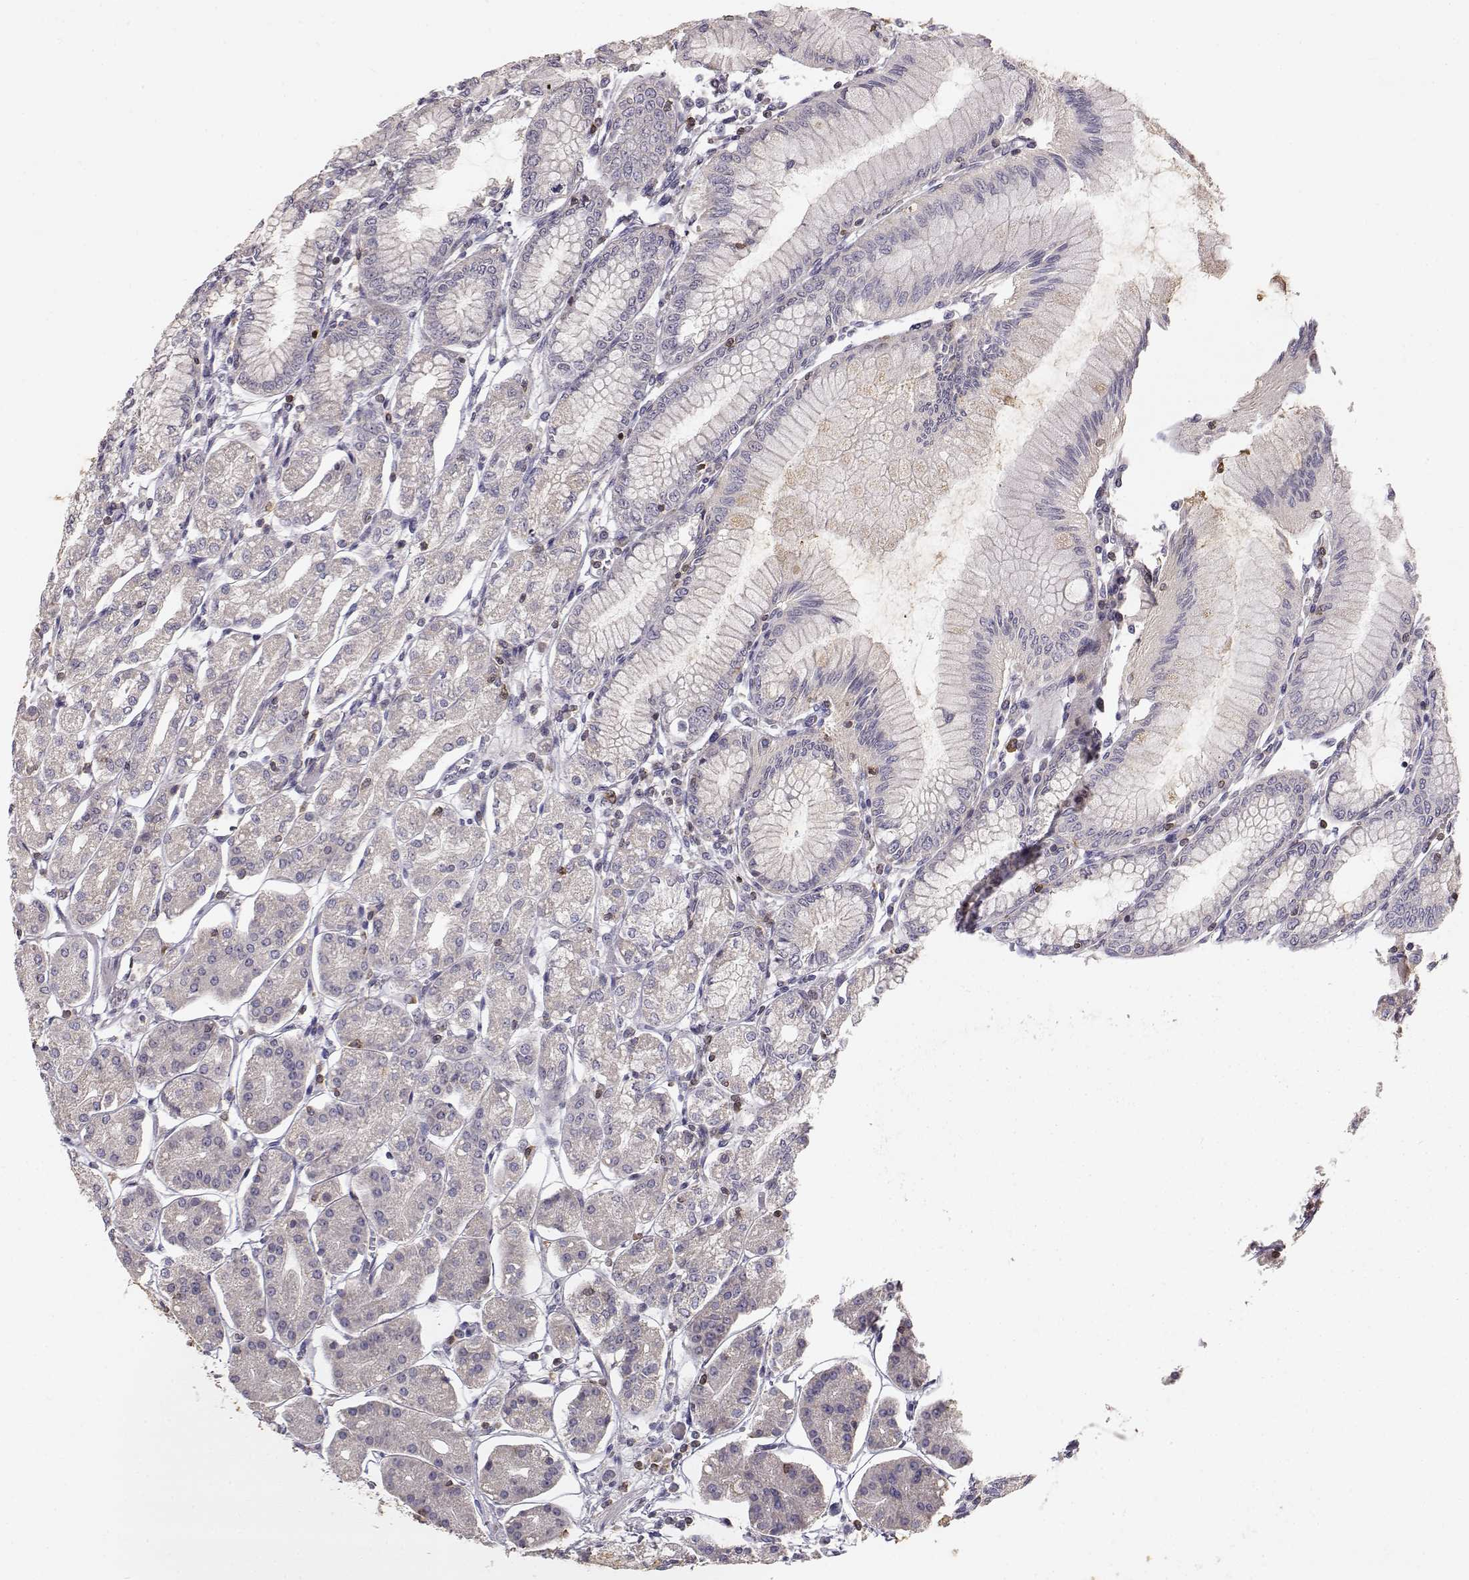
{"staining": {"intensity": "weak", "quantity": "25%-75%", "location": "cytoplasmic/membranous"}, "tissue": "stomach", "cell_type": "Glandular cells", "image_type": "normal", "snomed": [{"axis": "morphology", "description": "Normal tissue, NOS"}, {"axis": "topography", "description": "Skeletal muscle"}, {"axis": "topography", "description": "Stomach"}], "caption": "Human stomach stained with a protein marker displays weak staining in glandular cells.", "gene": "GRAP2", "patient": {"sex": "female", "age": 57}}